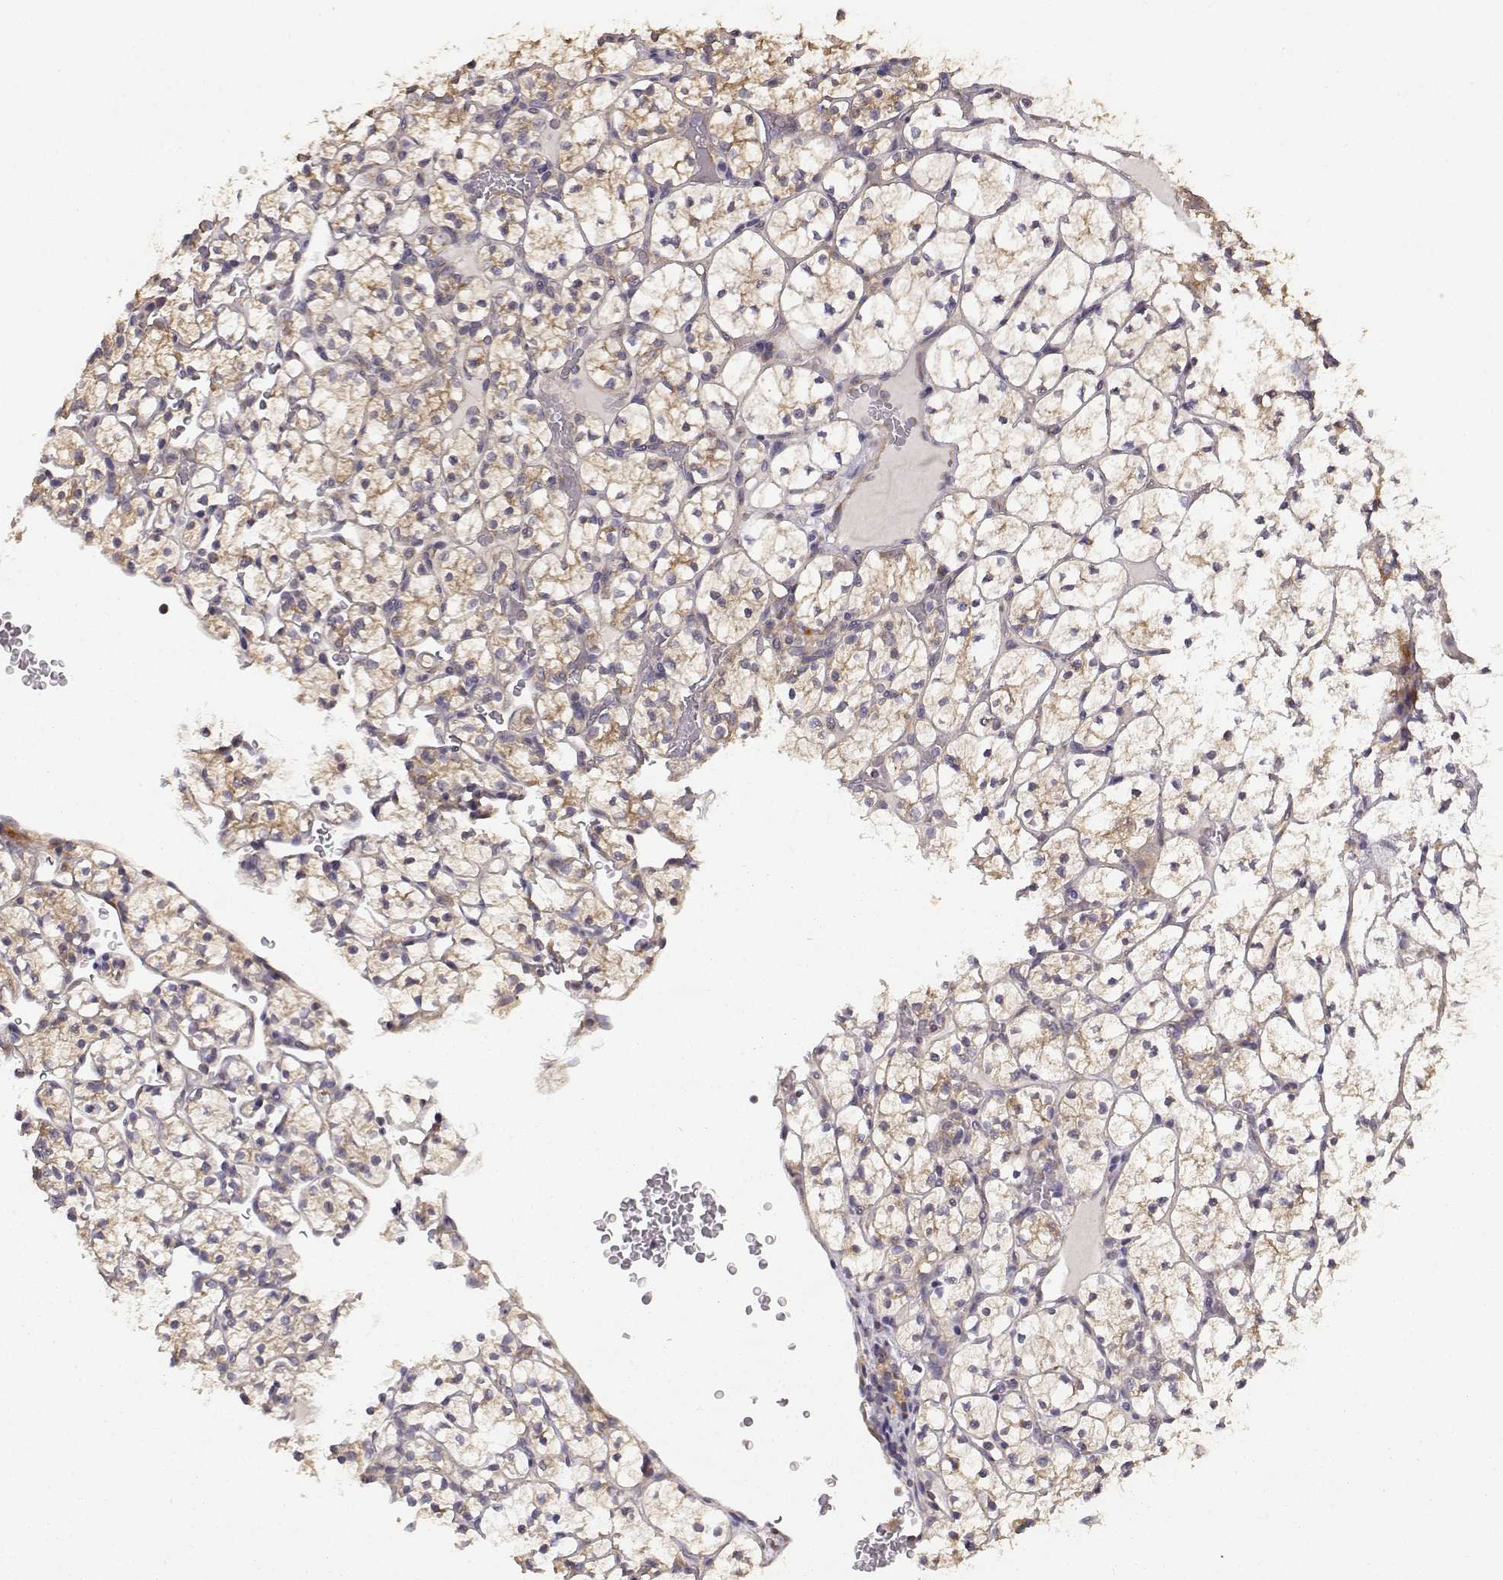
{"staining": {"intensity": "weak", "quantity": "25%-75%", "location": "cytoplasmic/membranous"}, "tissue": "renal cancer", "cell_type": "Tumor cells", "image_type": "cancer", "snomed": [{"axis": "morphology", "description": "Adenocarcinoma, NOS"}, {"axis": "topography", "description": "Kidney"}], "caption": "Renal adenocarcinoma was stained to show a protein in brown. There is low levels of weak cytoplasmic/membranous expression in about 25%-75% of tumor cells.", "gene": "CRIM1", "patient": {"sex": "female", "age": 89}}